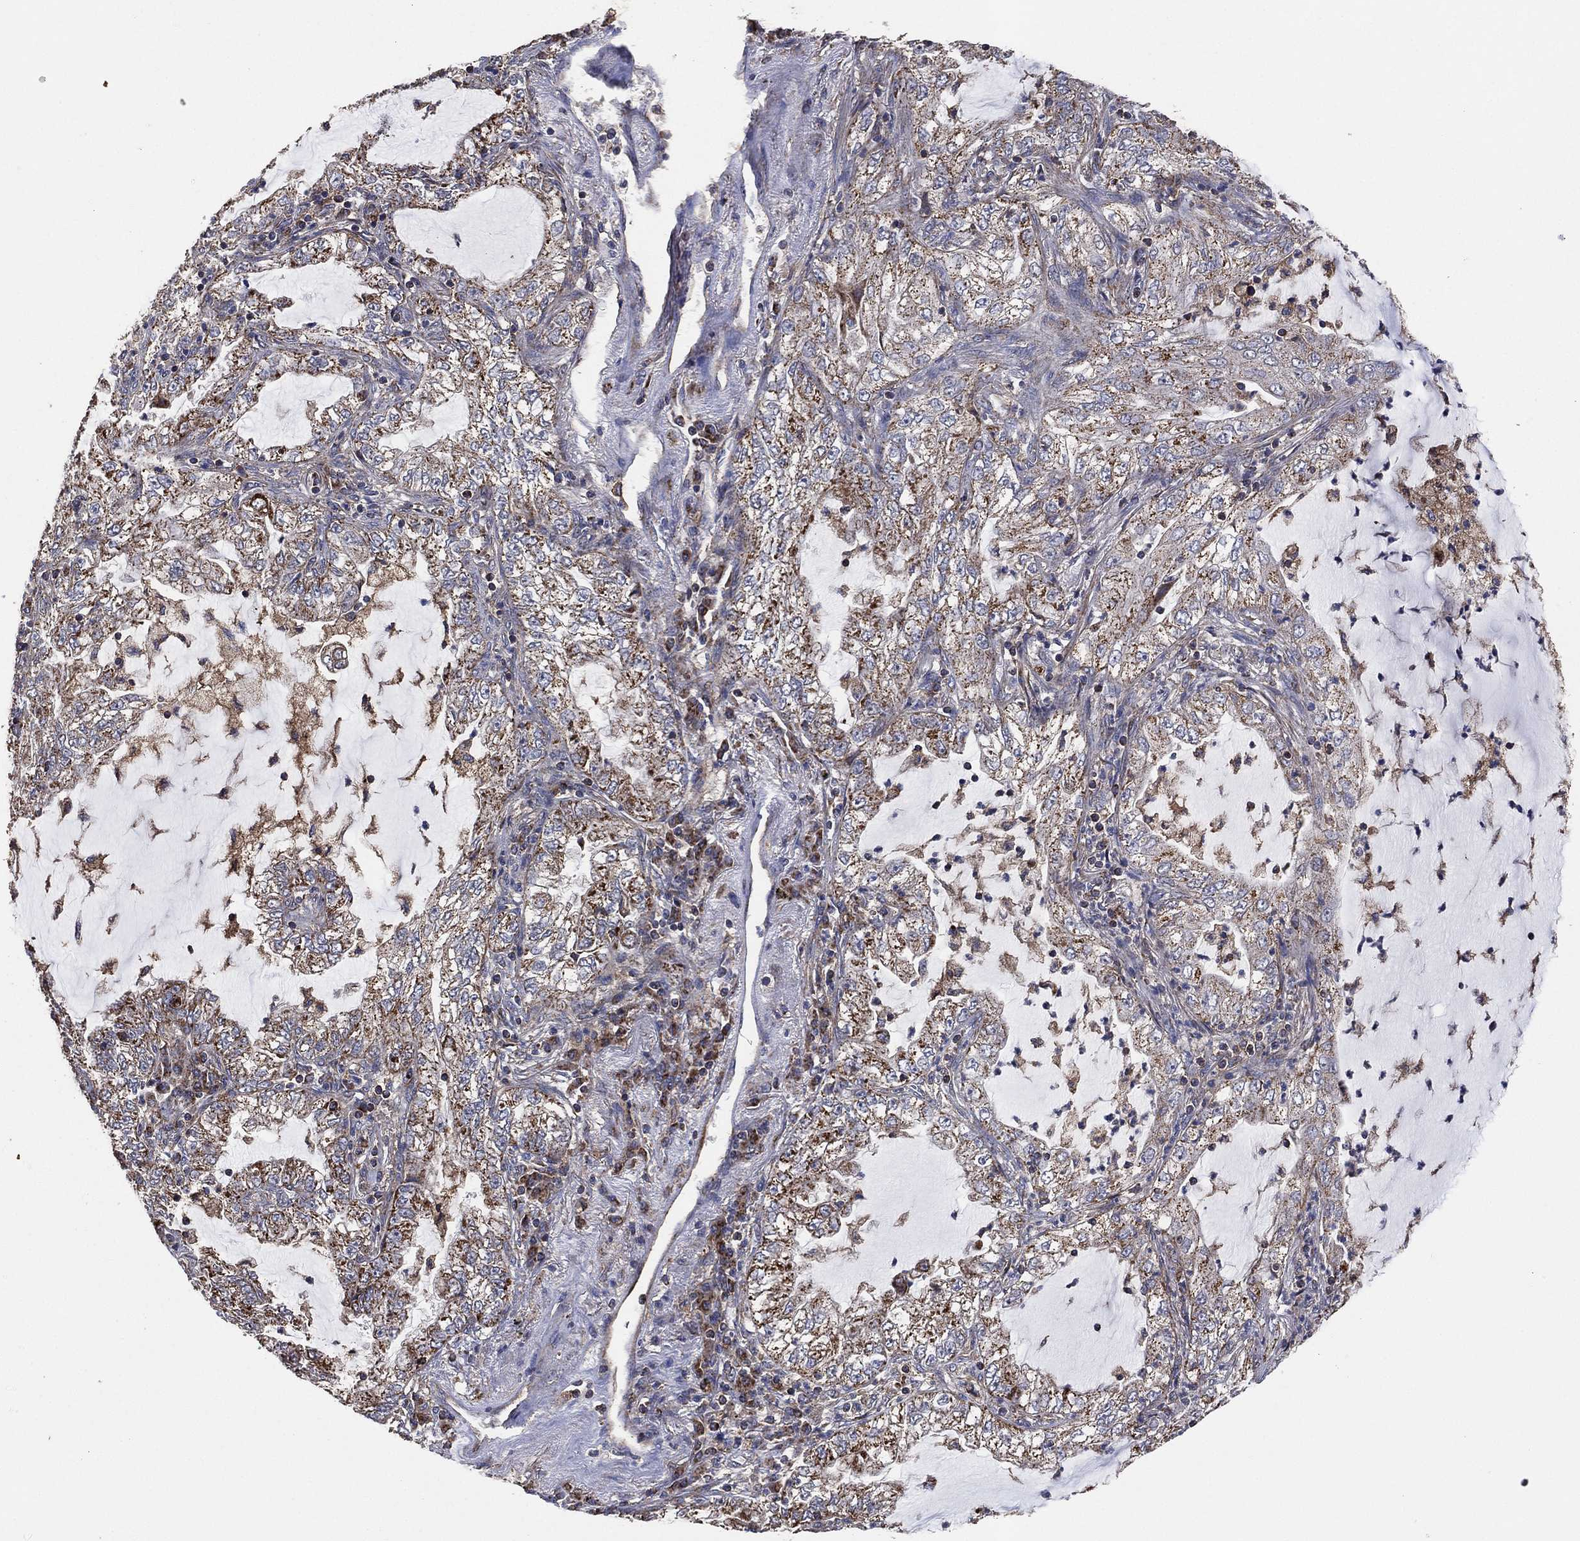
{"staining": {"intensity": "moderate", "quantity": "<25%", "location": "cytoplasmic/membranous"}, "tissue": "lung cancer", "cell_type": "Tumor cells", "image_type": "cancer", "snomed": [{"axis": "morphology", "description": "Adenocarcinoma, NOS"}, {"axis": "topography", "description": "Lung"}], "caption": "Lung adenocarcinoma stained with a protein marker shows moderate staining in tumor cells.", "gene": "LIMD1", "patient": {"sex": "female", "age": 73}}